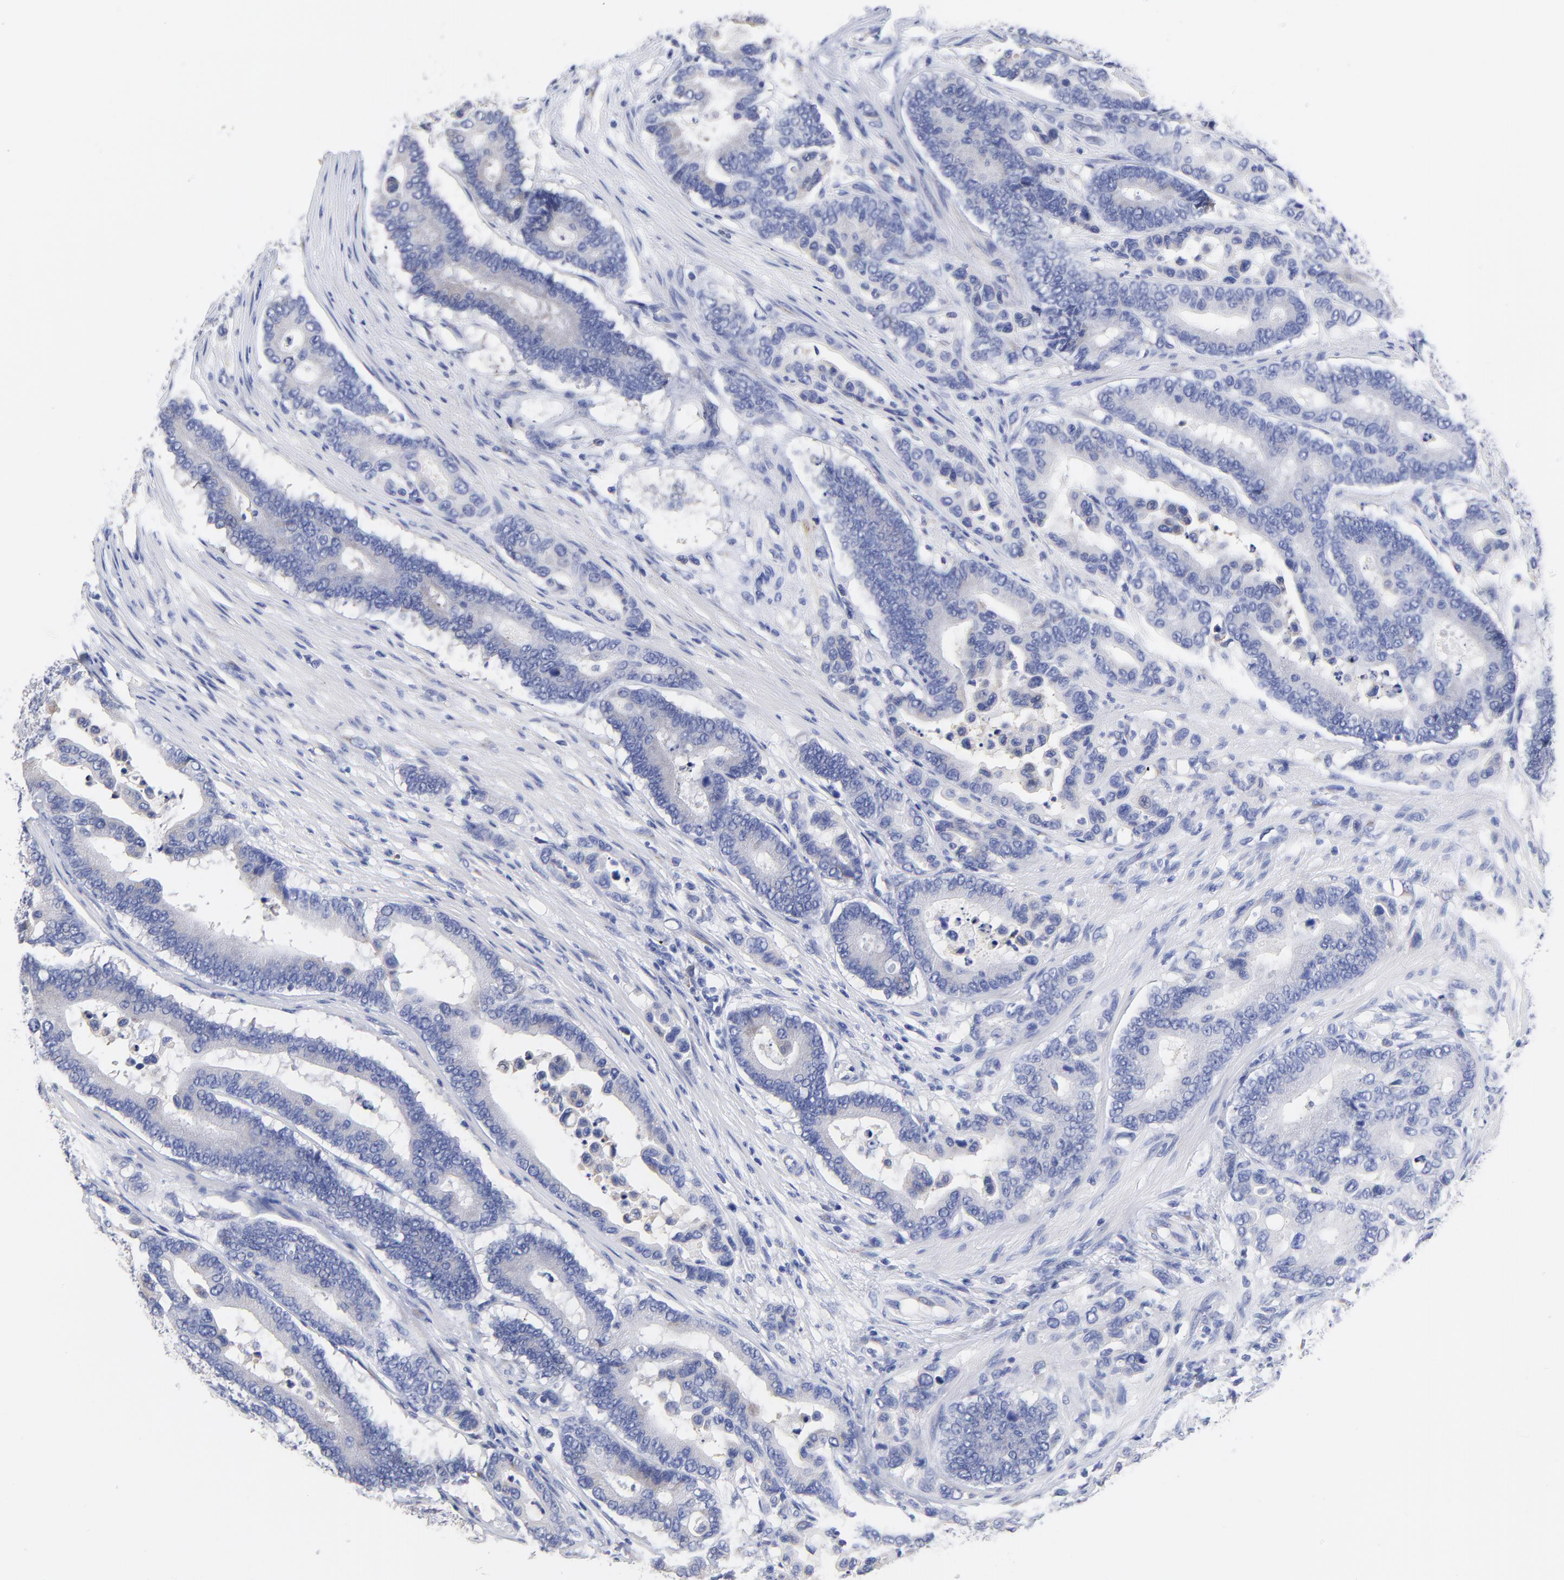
{"staining": {"intensity": "weak", "quantity": "<25%", "location": "cytoplasmic/membranous"}, "tissue": "colorectal cancer", "cell_type": "Tumor cells", "image_type": "cancer", "snomed": [{"axis": "morphology", "description": "Normal tissue, NOS"}, {"axis": "morphology", "description": "Adenocarcinoma, NOS"}, {"axis": "topography", "description": "Colon"}], "caption": "Colorectal adenocarcinoma was stained to show a protein in brown. There is no significant staining in tumor cells.", "gene": "LAX1", "patient": {"sex": "male", "age": 82}}